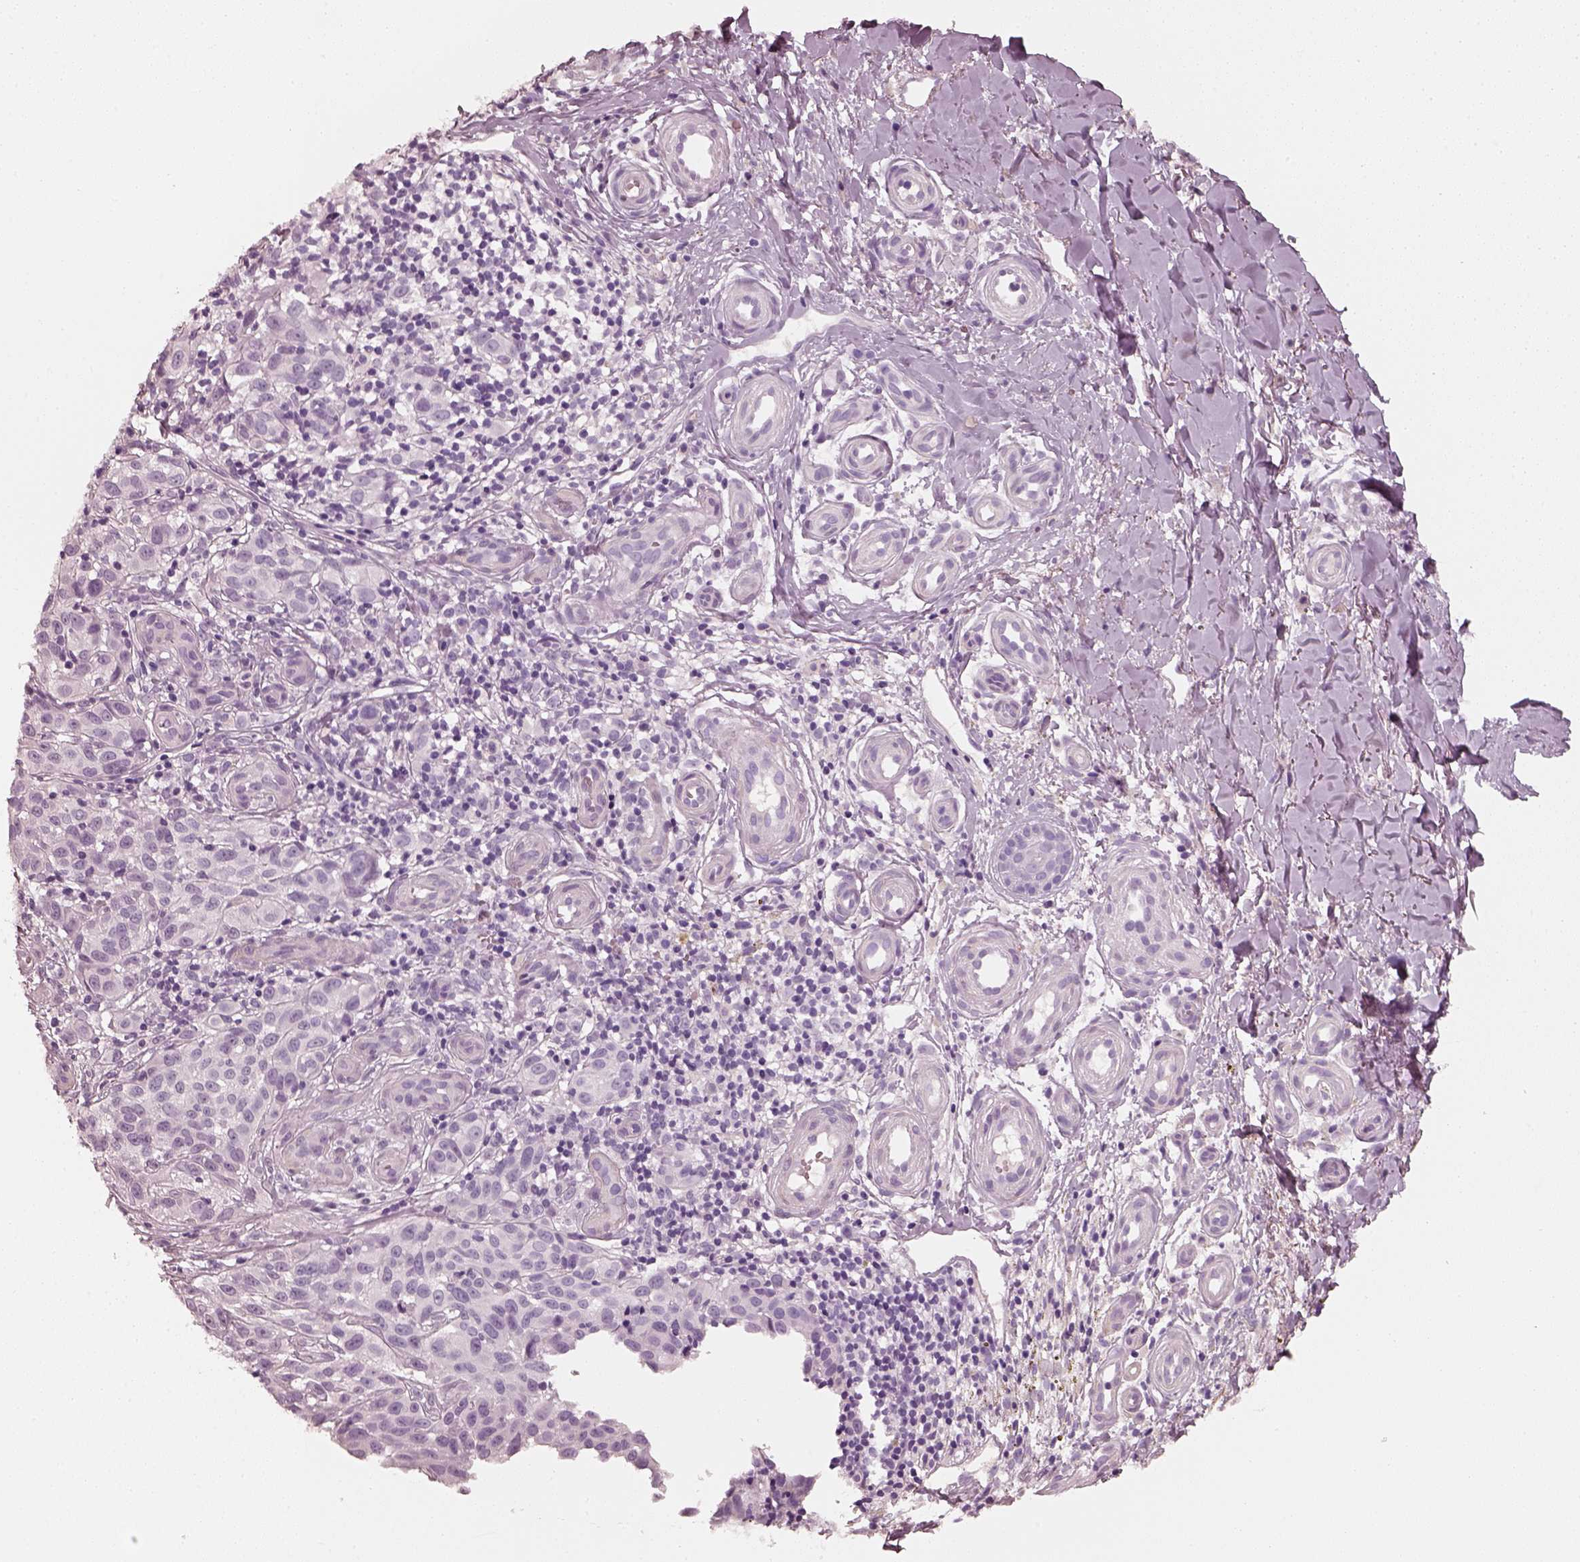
{"staining": {"intensity": "negative", "quantity": "none", "location": "none"}, "tissue": "melanoma", "cell_type": "Tumor cells", "image_type": "cancer", "snomed": [{"axis": "morphology", "description": "Malignant melanoma, NOS"}, {"axis": "topography", "description": "Skin"}], "caption": "Image shows no significant protein staining in tumor cells of malignant melanoma.", "gene": "RS1", "patient": {"sex": "female", "age": 53}}